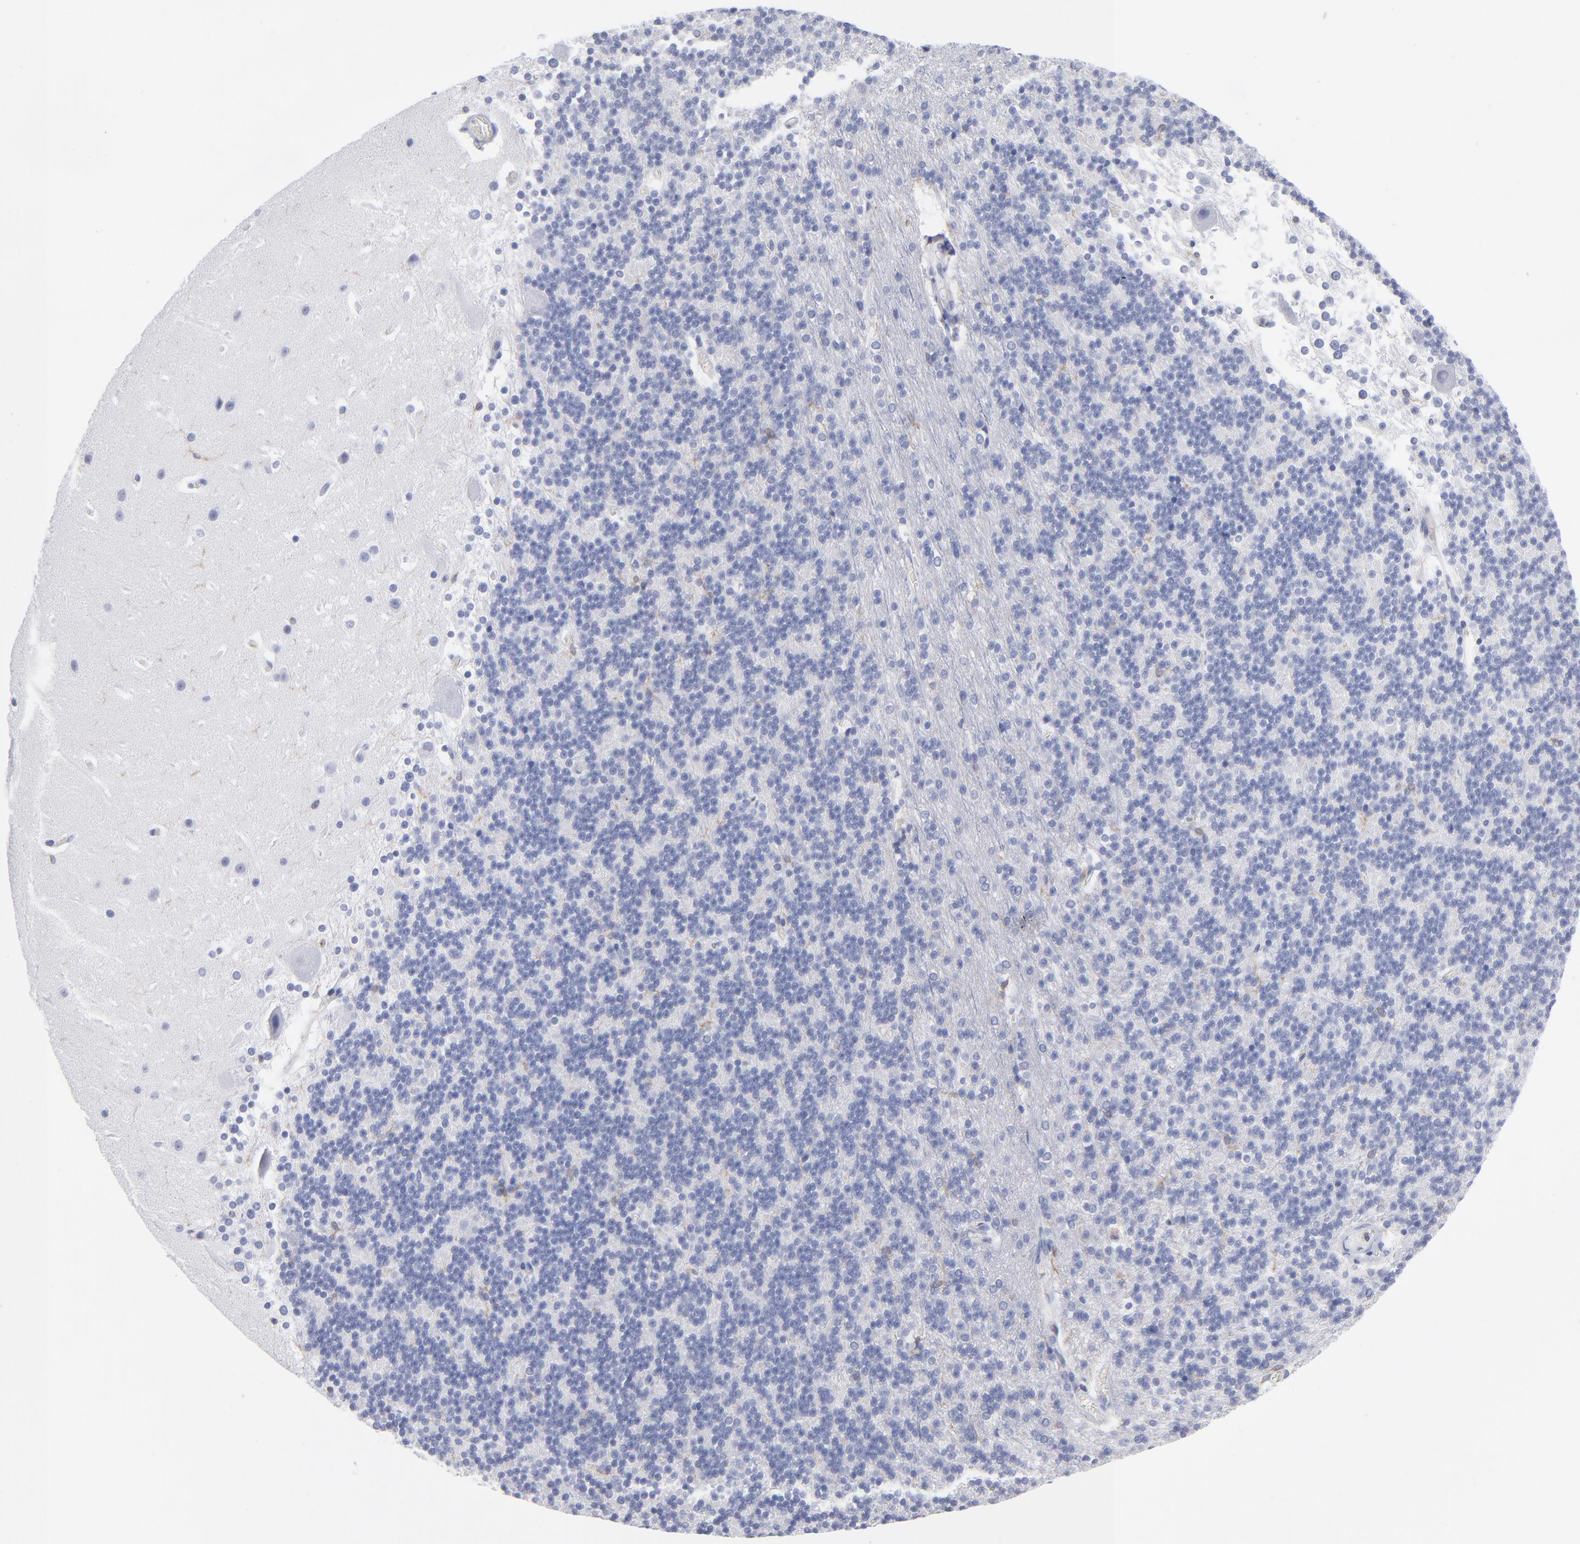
{"staining": {"intensity": "negative", "quantity": "none", "location": "none"}, "tissue": "cerebellum", "cell_type": "Cells in granular layer", "image_type": "normal", "snomed": [{"axis": "morphology", "description": "Normal tissue, NOS"}, {"axis": "topography", "description": "Cerebellum"}], "caption": "A high-resolution image shows immunohistochemistry staining of normal cerebellum, which exhibits no significant staining in cells in granular layer.", "gene": "LAT2", "patient": {"sex": "female", "age": 19}}